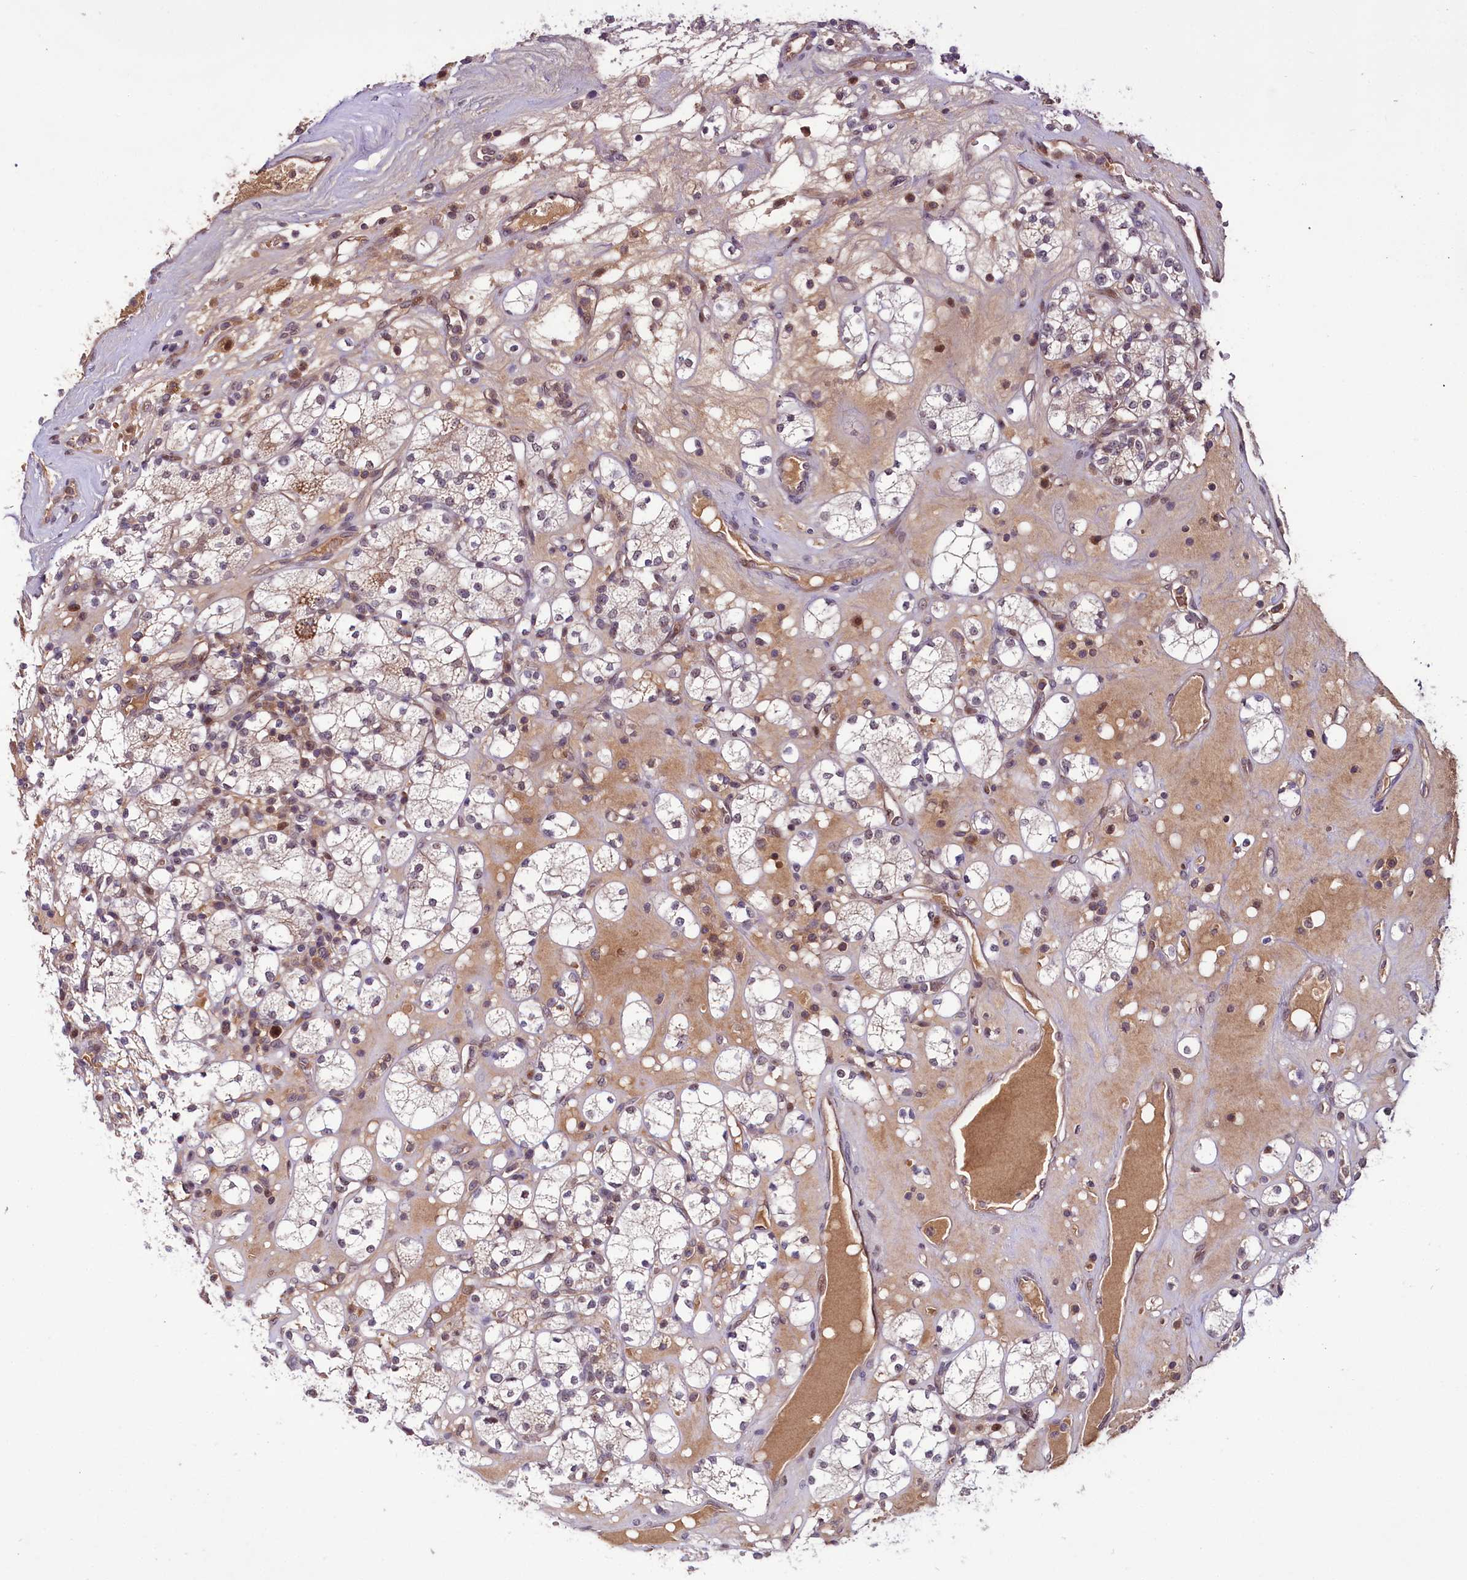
{"staining": {"intensity": "moderate", "quantity": "<25%", "location": "cytoplasmic/membranous"}, "tissue": "renal cancer", "cell_type": "Tumor cells", "image_type": "cancer", "snomed": [{"axis": "morphology", "description": "Adenocarcinoma, NOS"}, {"axis": "topography", "description": "Kidney"}], "caption": "Immunohistochemistry (IHC) of human renal cancer (adenocarcinoma) shows low levels of moderate cytoplasmic/membranous expression in approximately <25% of tumor cells. (DAB (3,3'-diaminobenzidine) = brown stain, brightfield microscopy at high magnification).", "gene": "N4BP2L1", "patient": {"sex": "male", "age": 77}}